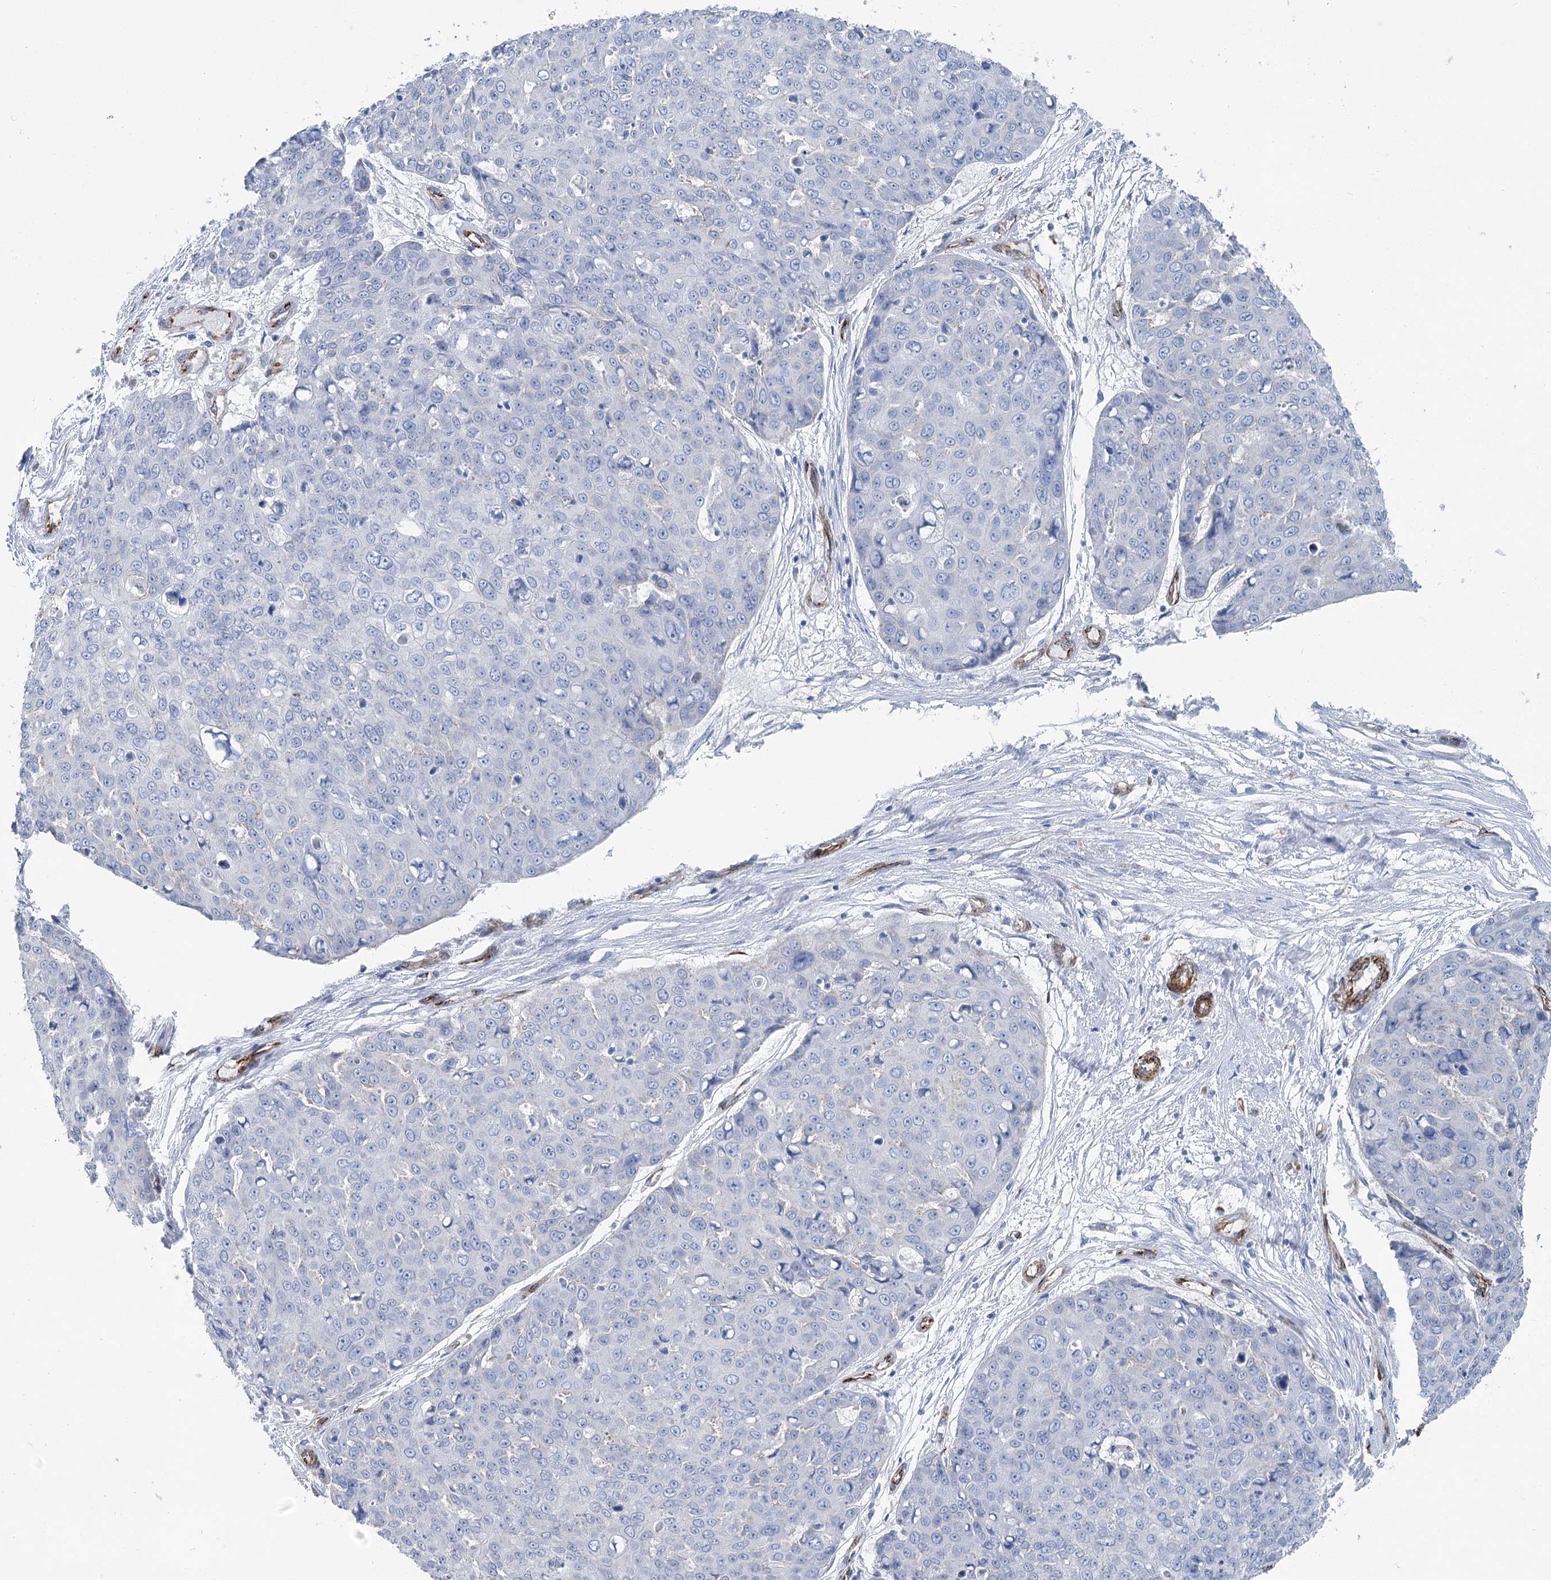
{"staining": {"intensity": "negative", "quantity": "none", "location": "none"}, "tissue": "skin cancer", "cell_type": "Tumor cells", "image_type": "cancer", "snomed": [{"axis": "morphology", "description": "Squamous cell carcinoma, NOS"}, {"axis": "topography", "description": "Skin"}], "caption": "This histopathology image is of squamous cell carcinoma (skin) stained with IHC to label a protein in brown with the nuclei are counter-stained blue. There is no staining in tumor cells.", "gene": "IQSEC1", "patient": {"sex": "male", "age": 71}}